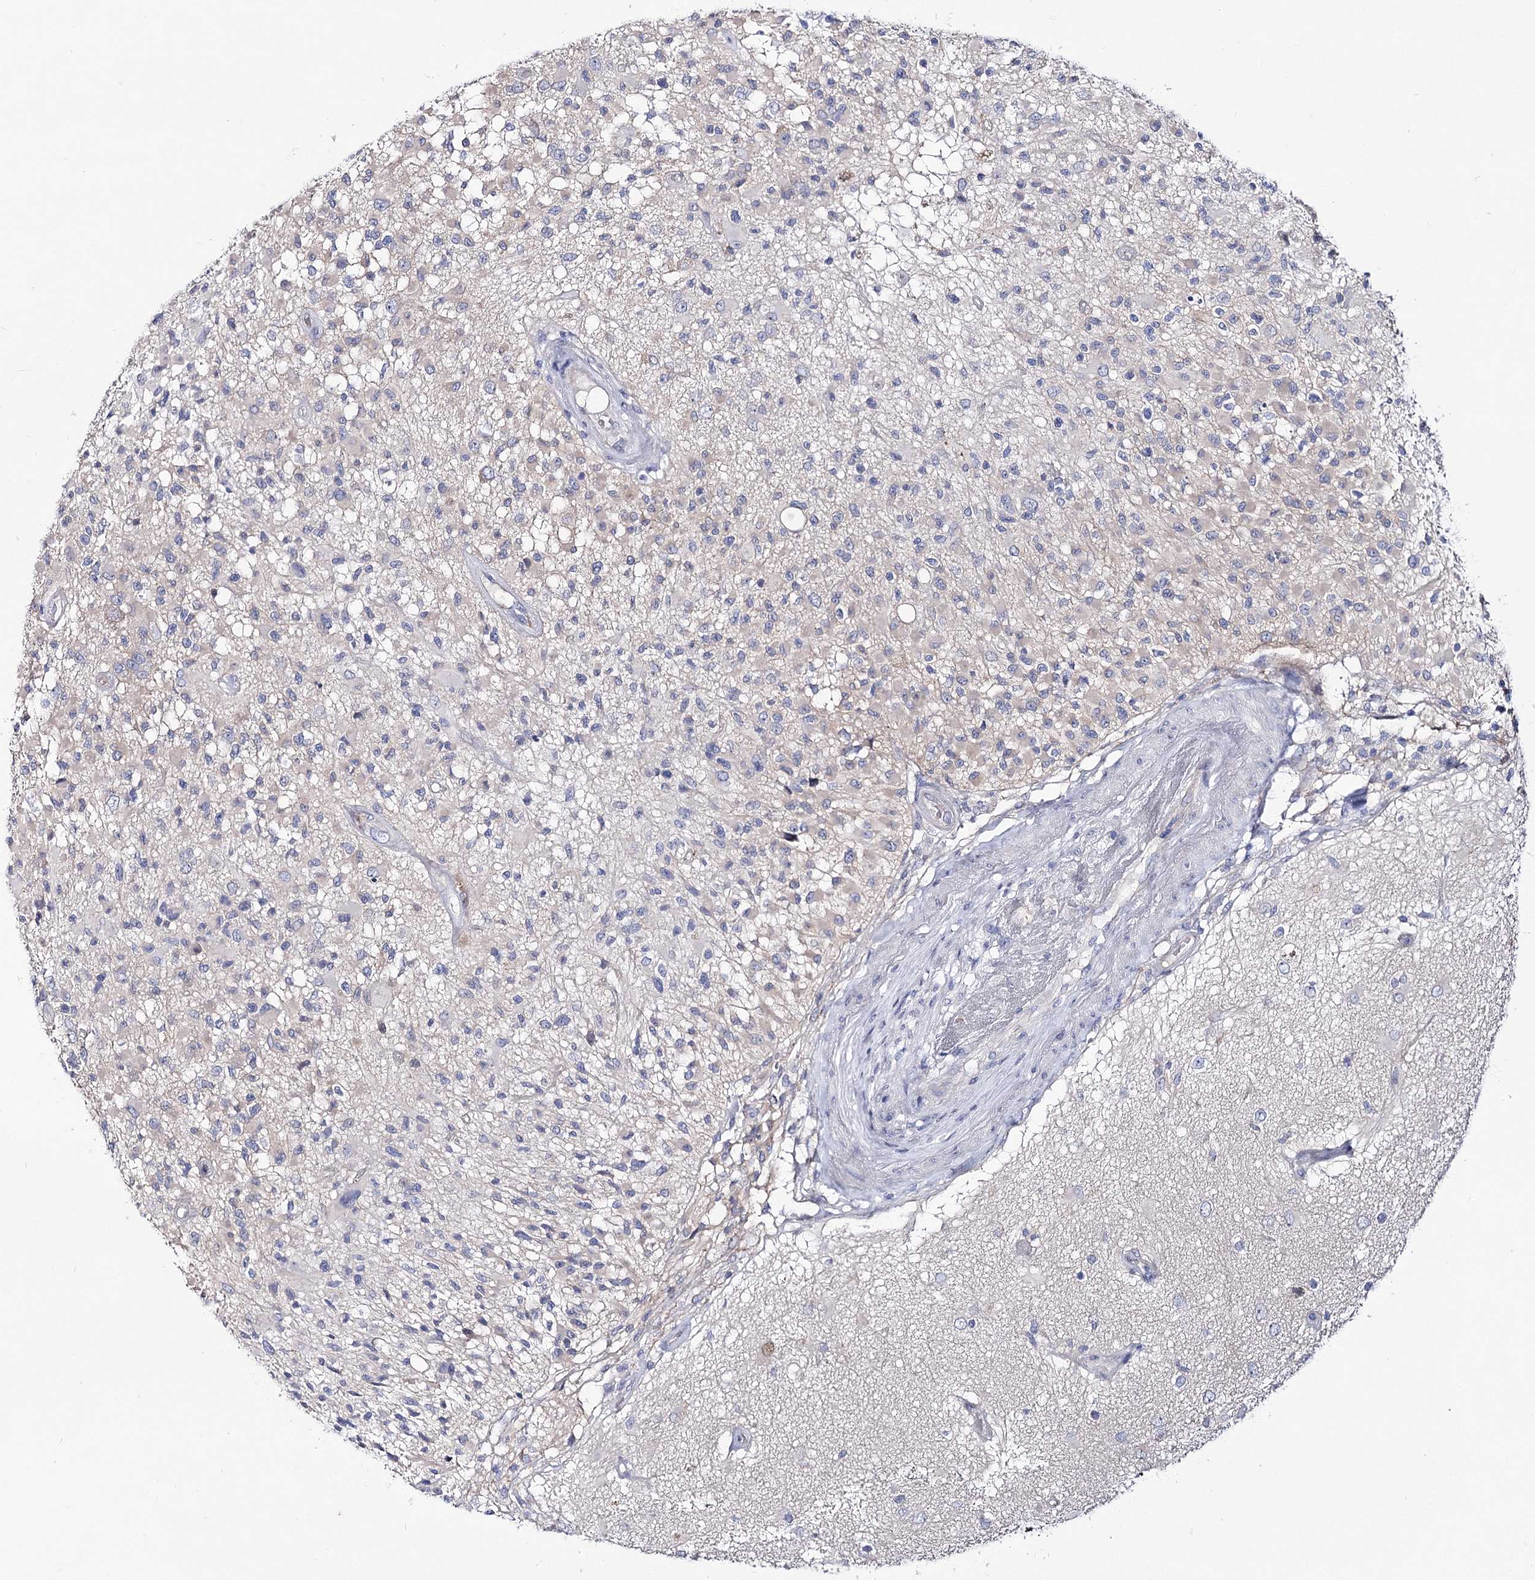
{"staining": {"intensity": "negative", "quantity": "none", "location": "none"}, "tissue": "glioma", "cell_type": "Tumor cells", "image_type": "cancer", "snomed": [{"axis": "morphology", "description": "Glioma, malignant, High grade"}, {"axis": "morphology", "description": "Glioblastoma, NOS"}, {"axis": "topography", "description": "Brain"}], "caption": "Immunohistochemistry micrograph of neoplastic tissue: human glioblastoma stained with DAB demonstrates no significant protein positivity in tumor cells.", "gene": "NRAP", "patient": {"sex": "male", "age": 60}}